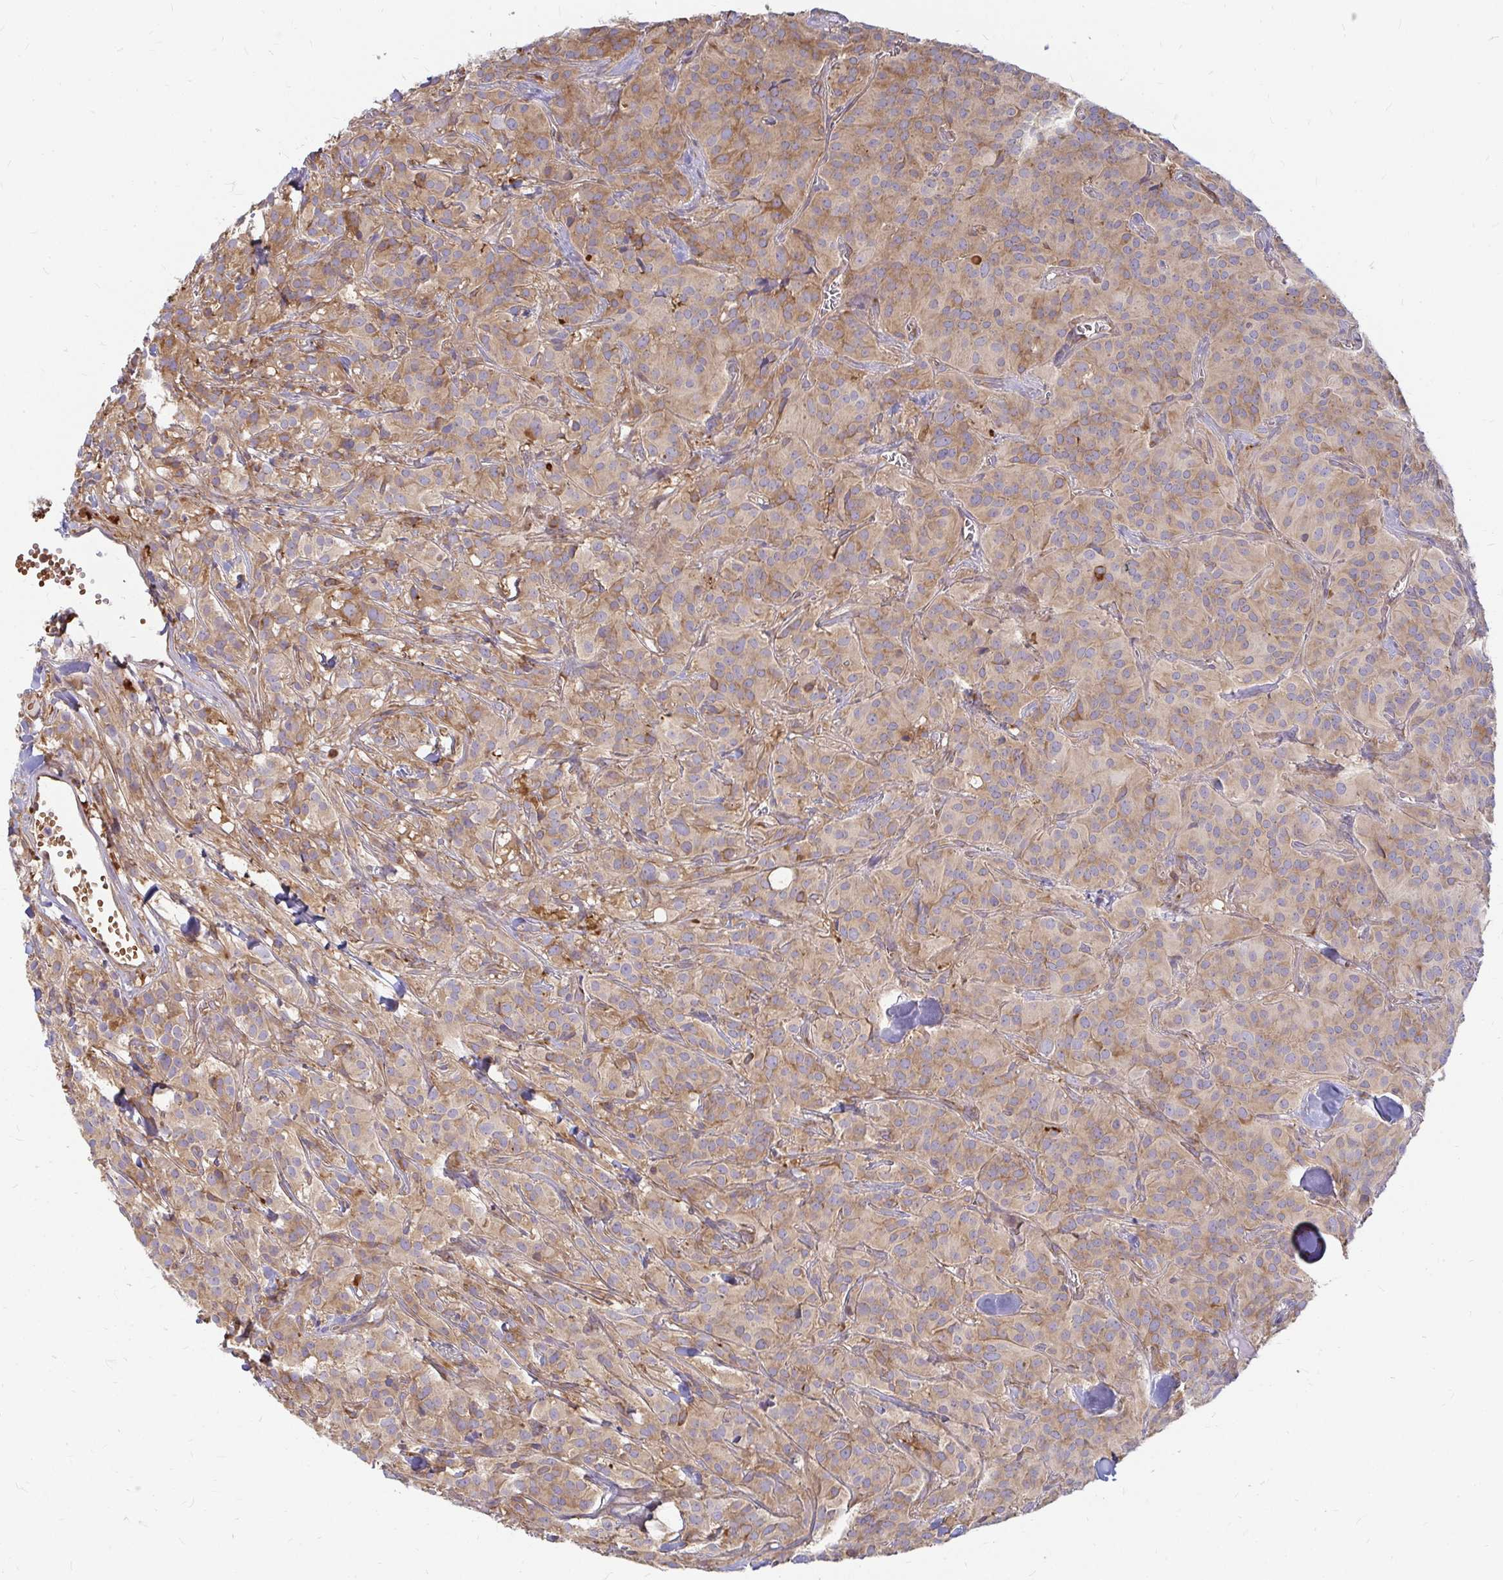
{"staining": {"intensity": "weak", "quantity": "25%-75%", "location": "cytoplasmic/membranous"}, "tissue": "glioma", "cell_type": "Tumor cells", "image_type": "cancer", "snomed": [{"axis": "morphology", "description": "Glioma, malignant, Low grade"}, {"axis": "topography", "description": "Brain"}], "caption": "A histopathology image showing weak cytoplasmic/membranous staining in about 25%-75% of tumor cells in malignant glioma (low-grade), as visualized by brown immunohistochemical staining.", "gene": "CAST", "patient": {"sex": "male", "age": 42}}